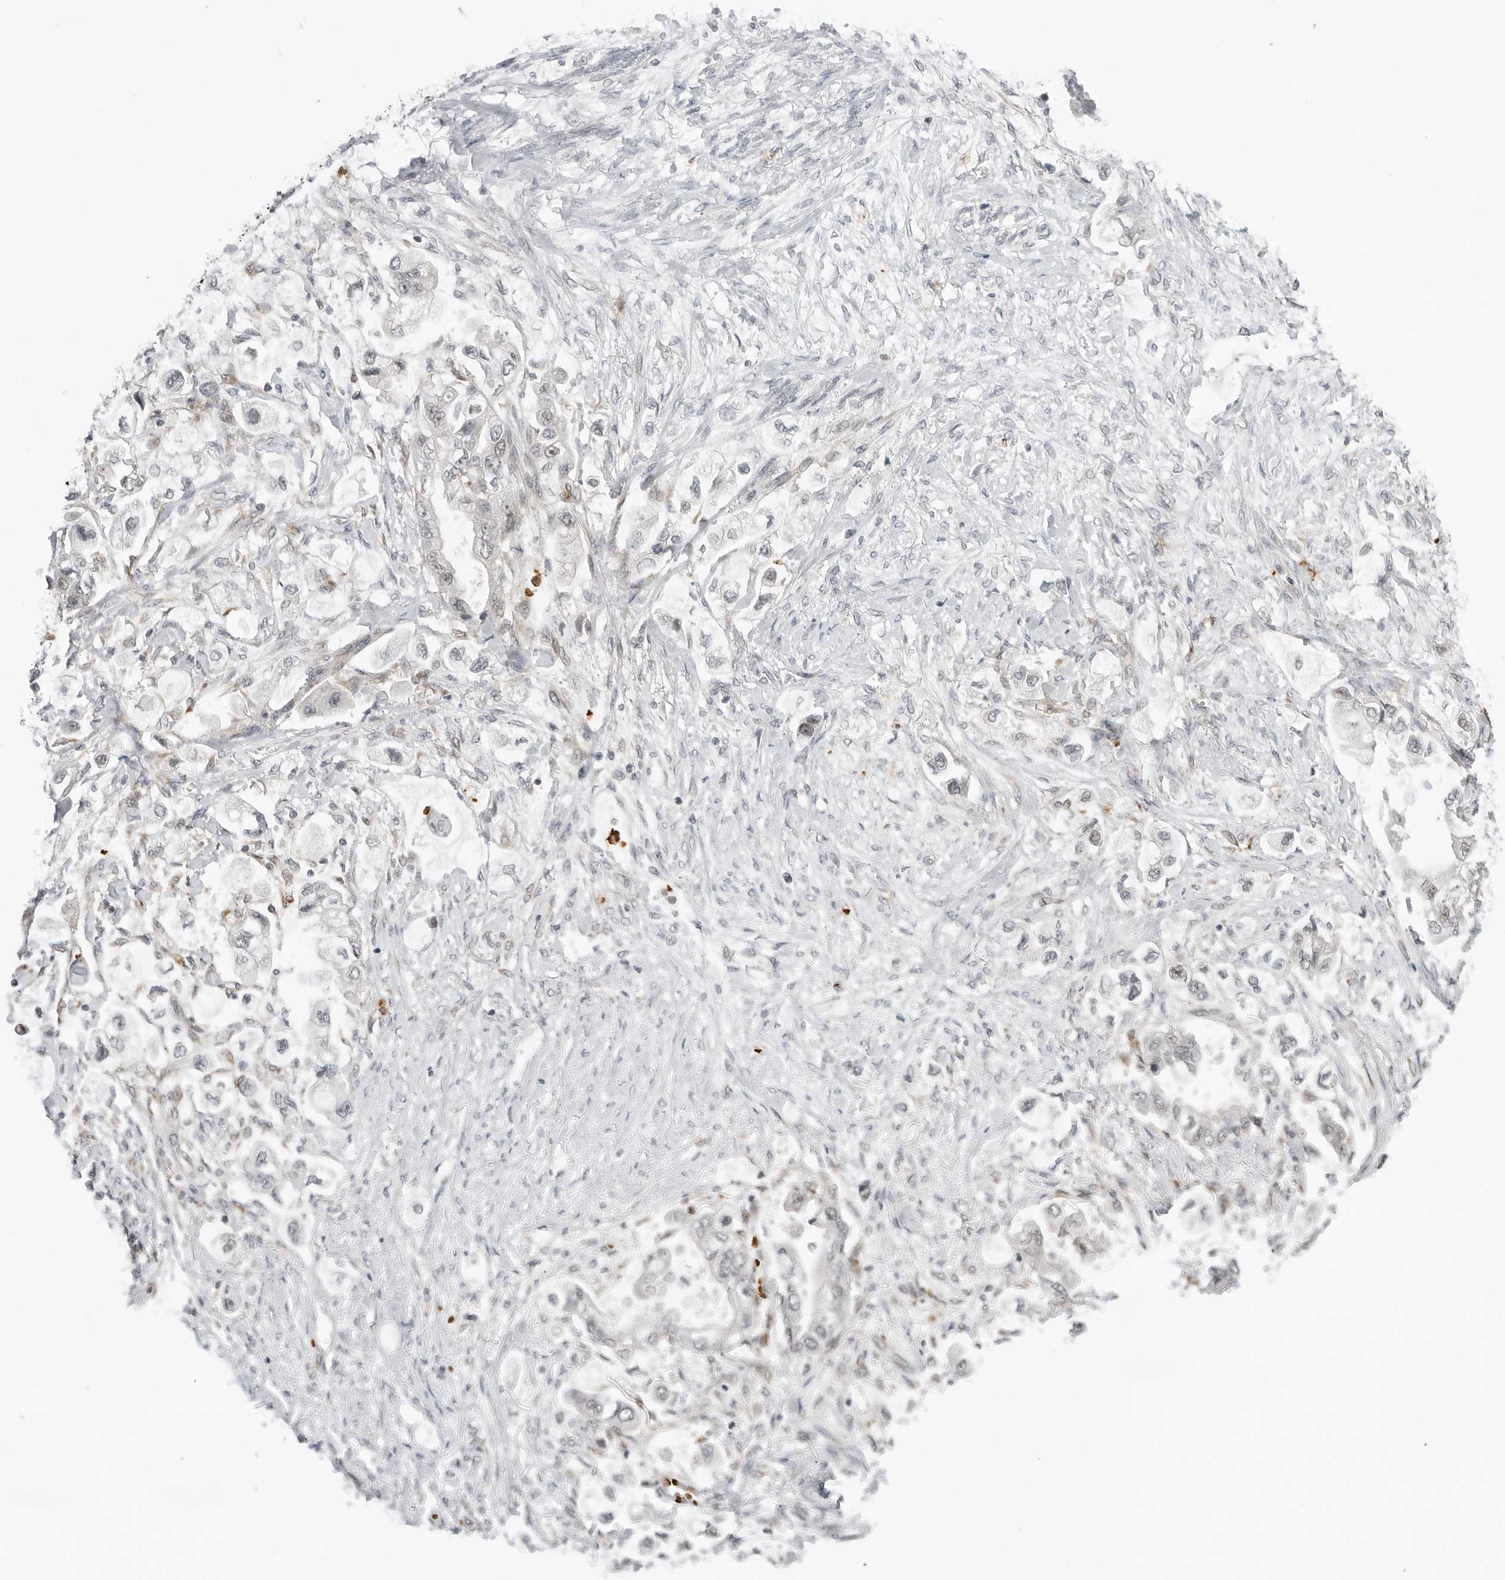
{"staining": {"intensity": "negative", "quantity": "none", "location": "none"}, "tissue": "stomach cancer", "cell_type": "Tumor cells", "image_type": "cancer", "snomed": [{"axis": "morphology", "description": "Adenocarcinoma, NOS"}, {"axis": "topography", "description": "Stomach"}], "caption": "A high-resolution histopathology image shows immunohistochemistry staining of stomach adenocarcinoma, which shows no significant expression in tumor cells.", "gene": "SUGCT", "patient": {"sex": "male", "age": 62}}